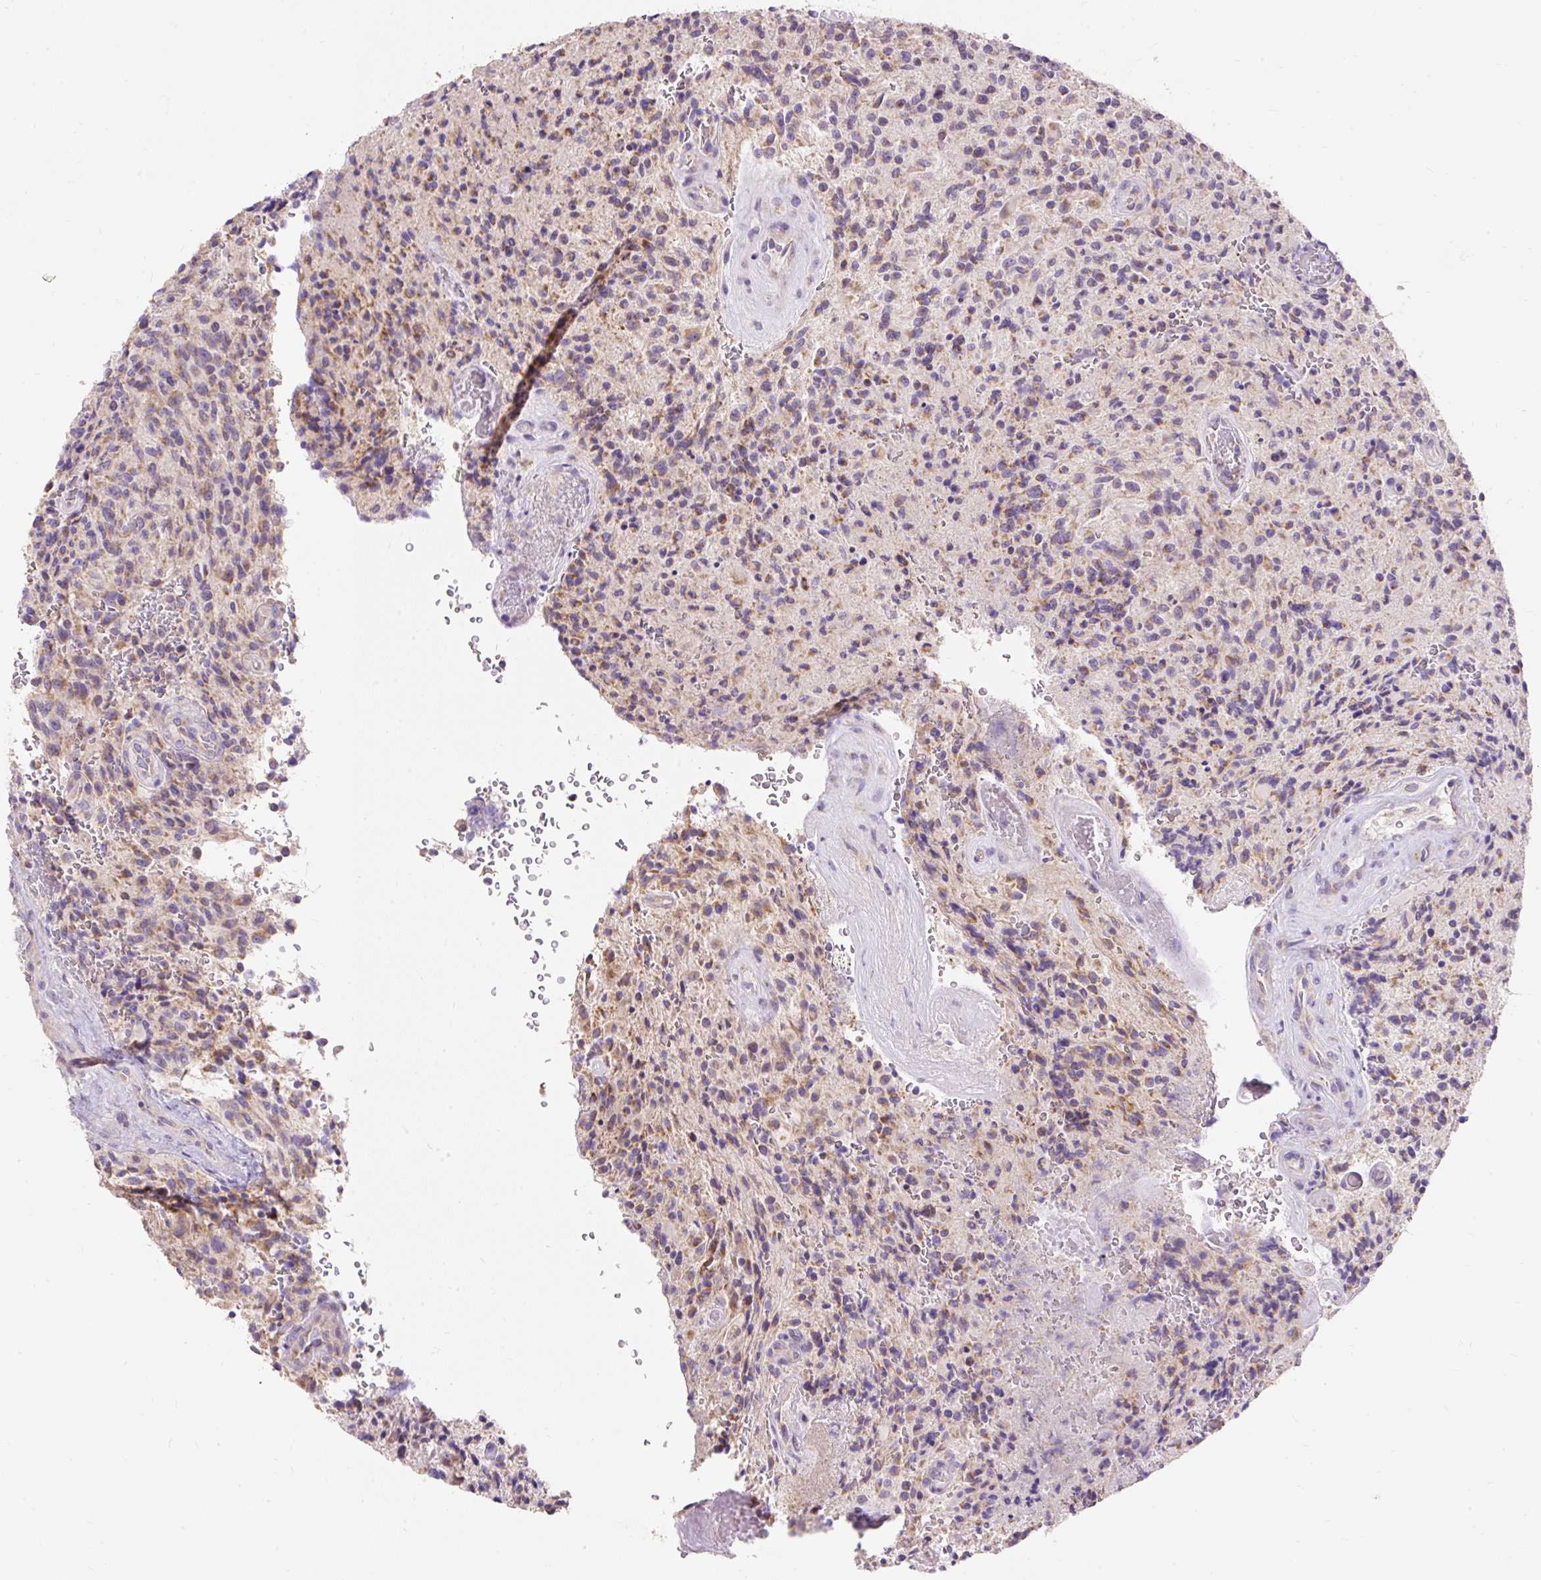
{"staining": {"intensity": "weak", "quantity": "25%-75%", "location": "cytoplasmic/membranous"}, "tissue": "glioma", "cell_type": "Tumor cells", "image_type": "cancer", "snomed": [{"axis": "morphology", "description": "Normal tissue, NOS"}, {"axis": "morphology", "description": "Glioma, malignant, High grade"}, {"axis": "topography", "description": "Cerebral cortex"}], "caption": "An image of glioma stained for a protein exhibits weak cytoplasmic/membranous brown staining in tumor cells. The staining was performed using DAB (3,3'-diaminobenzidine), with brown indicating positive protein expression. Nuclei are stained blue with hematoxylin.", "gene": "PMAIP1", "patient": {"sex": "male", "age": 56}}